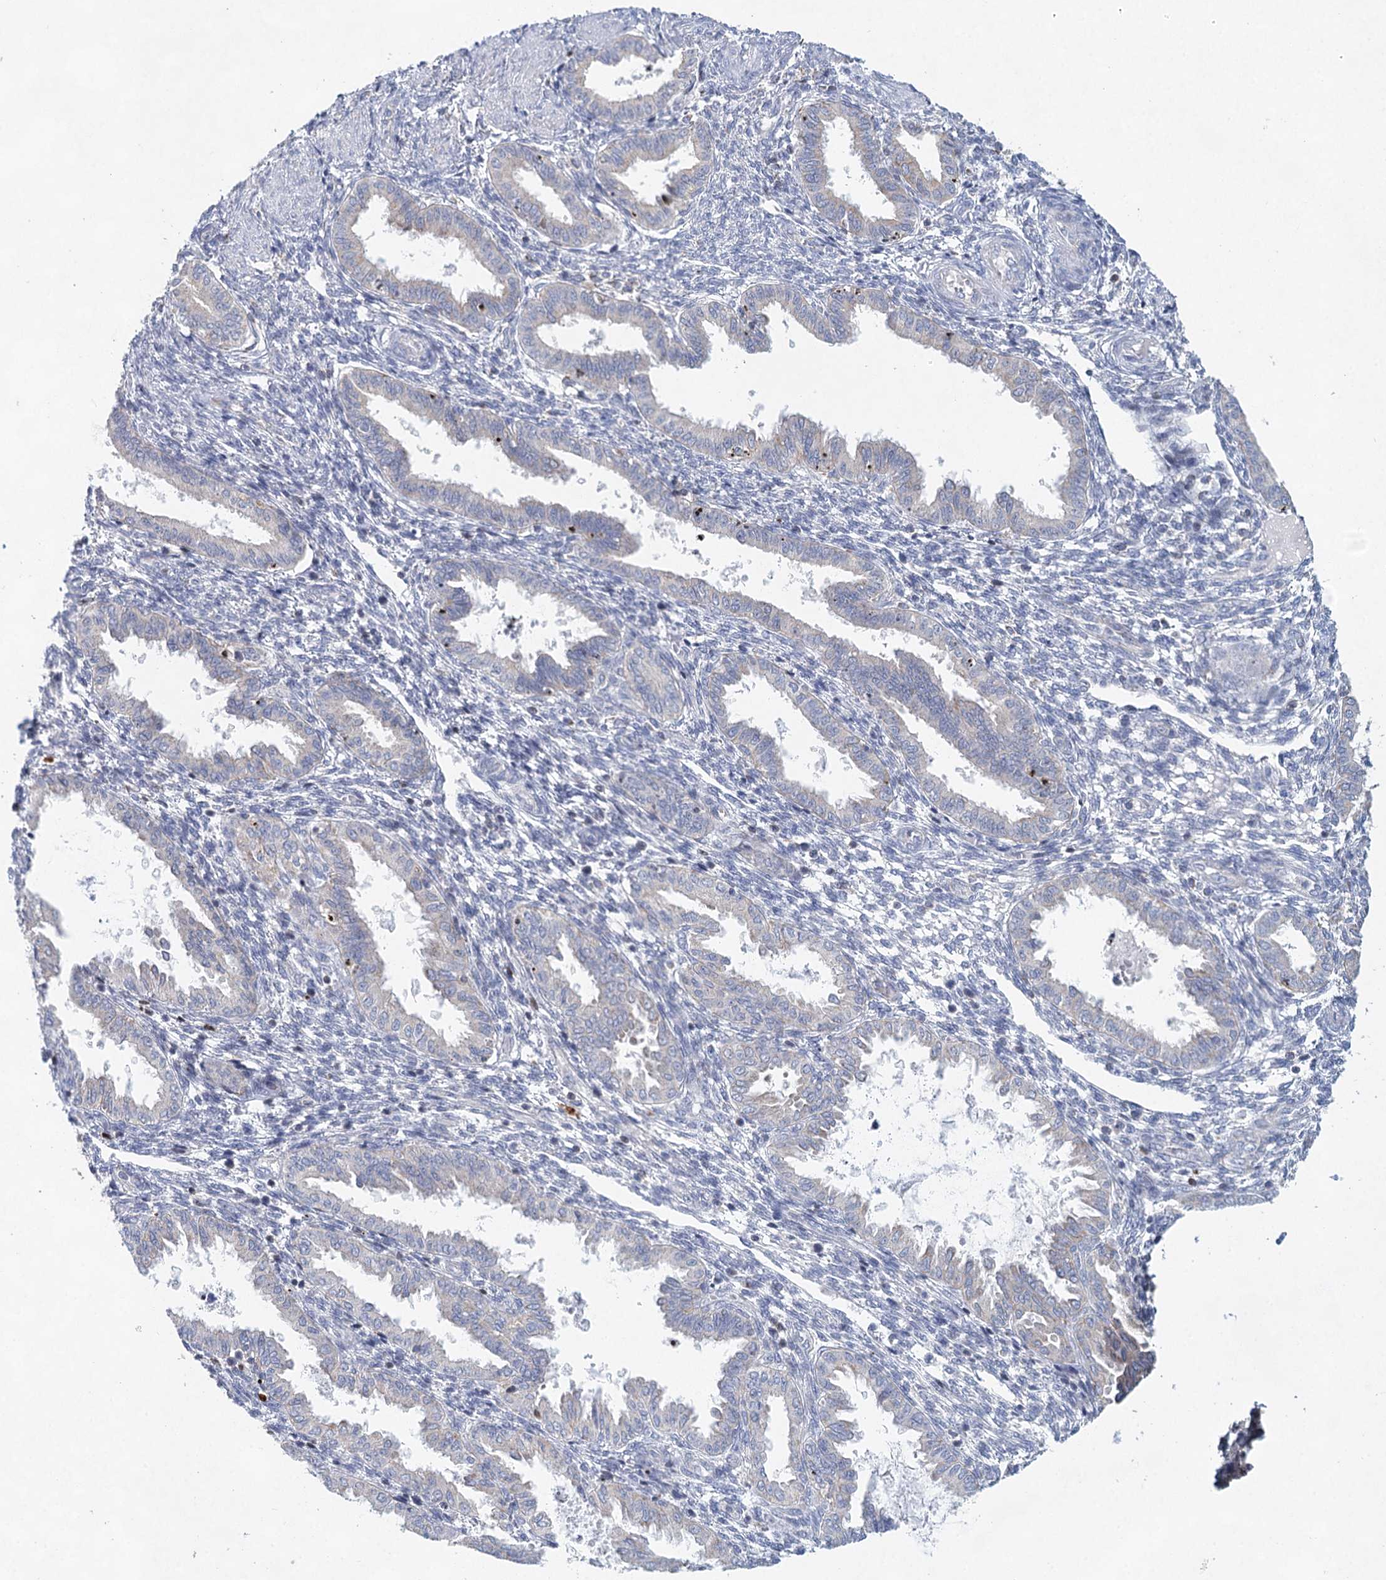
{"staining": {"intensity": "moderate", "quantity": "<25%", "location": "cytoplasmic/membranous"}, "tissue": "endometrium", "cell_type": "Cells in endometrial stroma", "image_type": "normal", "snomed": [{"axis": "morphology", "description": "Normal tissue, NOS"}, {"axis": "topography", "description": "Endometrium"}], "caption": "Immunohistochemistry of normal endometrium exhibits low levels of moderate cytoplasmic/membranous positivity in approximately <25% of cells in endometrial stroma. (Stains: DAB (3,3'-diaminobenzidine) in brown, nuclei in blue, Microscopy: brightfield microscopy at high magnification).", "gene": "XPO6", "patient": {"sex": "female", "age": 33}}